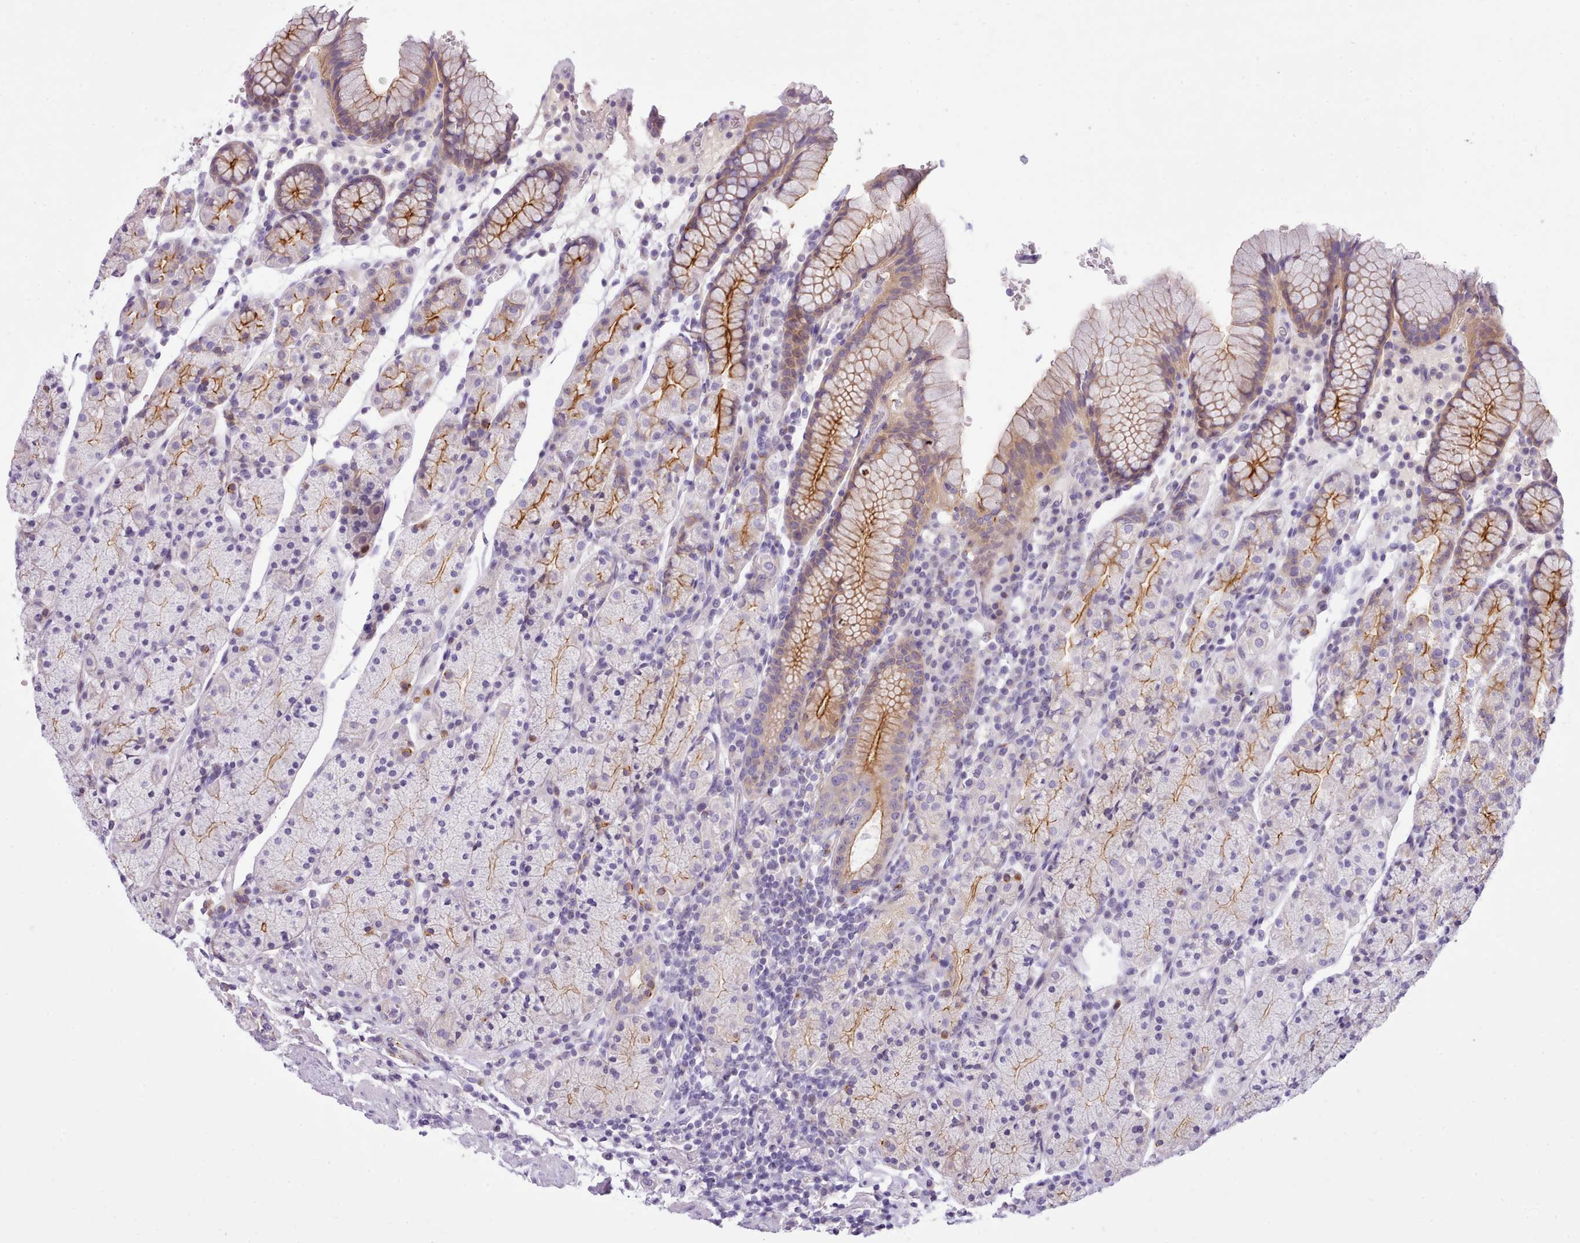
{"staining": {"intensity": "moderate", "quantity": "25%-75%", "location": "cytoplasmic/membranous"}, "tissue": "stomach", "cell_type": "Glandular cells", "image_type": "normal", "snomed": [{"axis": "morphology", "description": "Normal tissue, NOS"}, {"axis": "topography", "description": "Stomach, upper"}, {"axis": "topography", "description": "Stomach"}], "caption": "Protein staining exhibits moderate cytoplasmic/membranous expression in approximately 25%-75% of glandular cells in normal stomach.", "gene": "CYP2A13", "patient": {"sex": "male", "age": 62}}